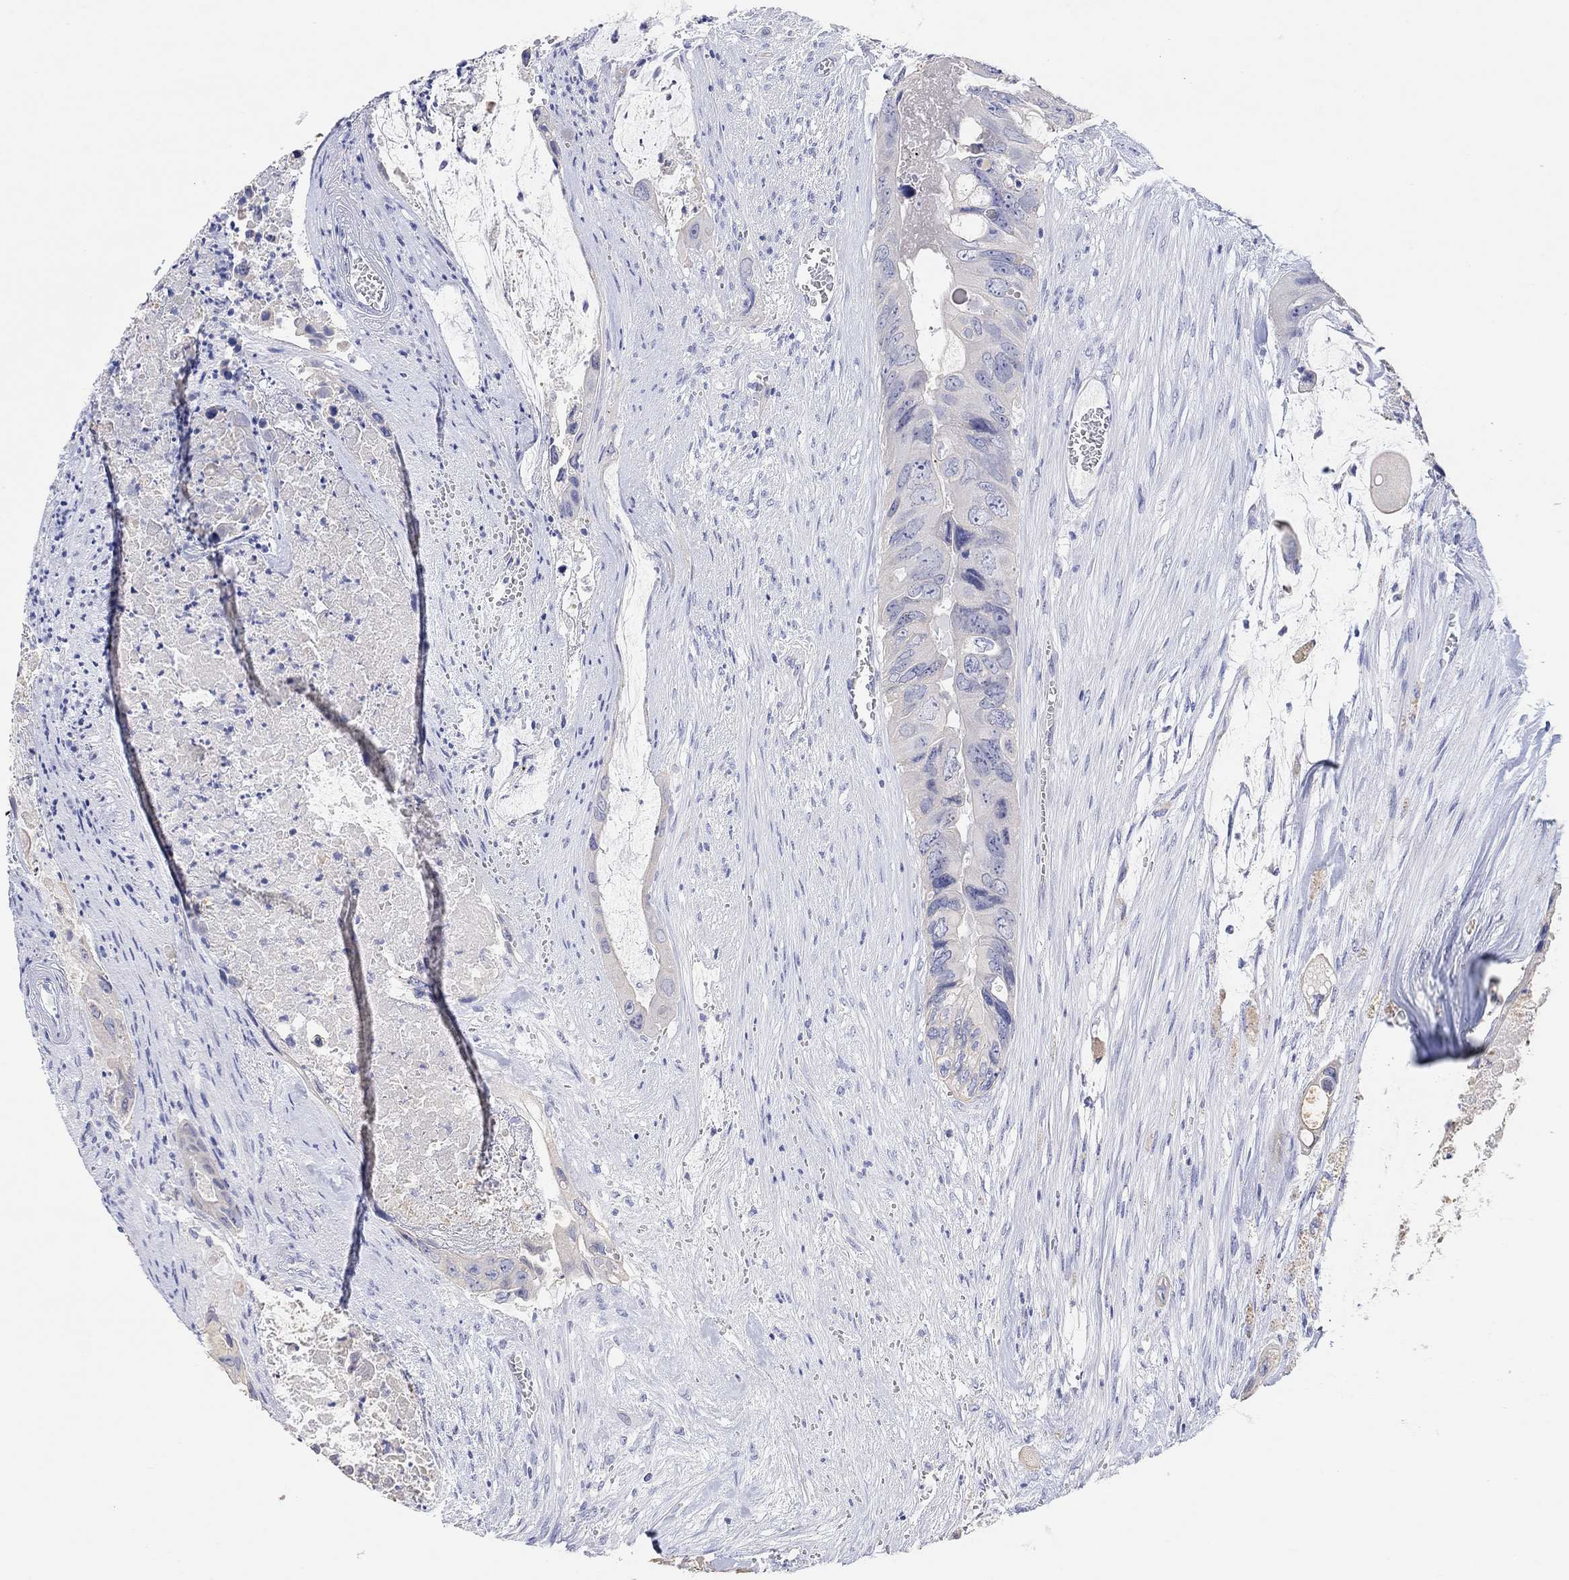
{"staining": {"intensity": "negative", "quantity": "none", "location": "none"}, "tissue": "colorectal cancer", "cell_type": "Tumor cells", "image_type": "cancer", "snomed": [{"axis": "morphology", "description": "Adenocarcinoma, NOS"}, {"axis": "topography", "description": "Rectum"}], "caption": "DAB (3,3'-diaminobenzidine) immunohistochemical staining of colorectal cancer shows no significant staining in tumor cells.", "gene": "TYR", "patient": {"sex": "male", "age": 63}}